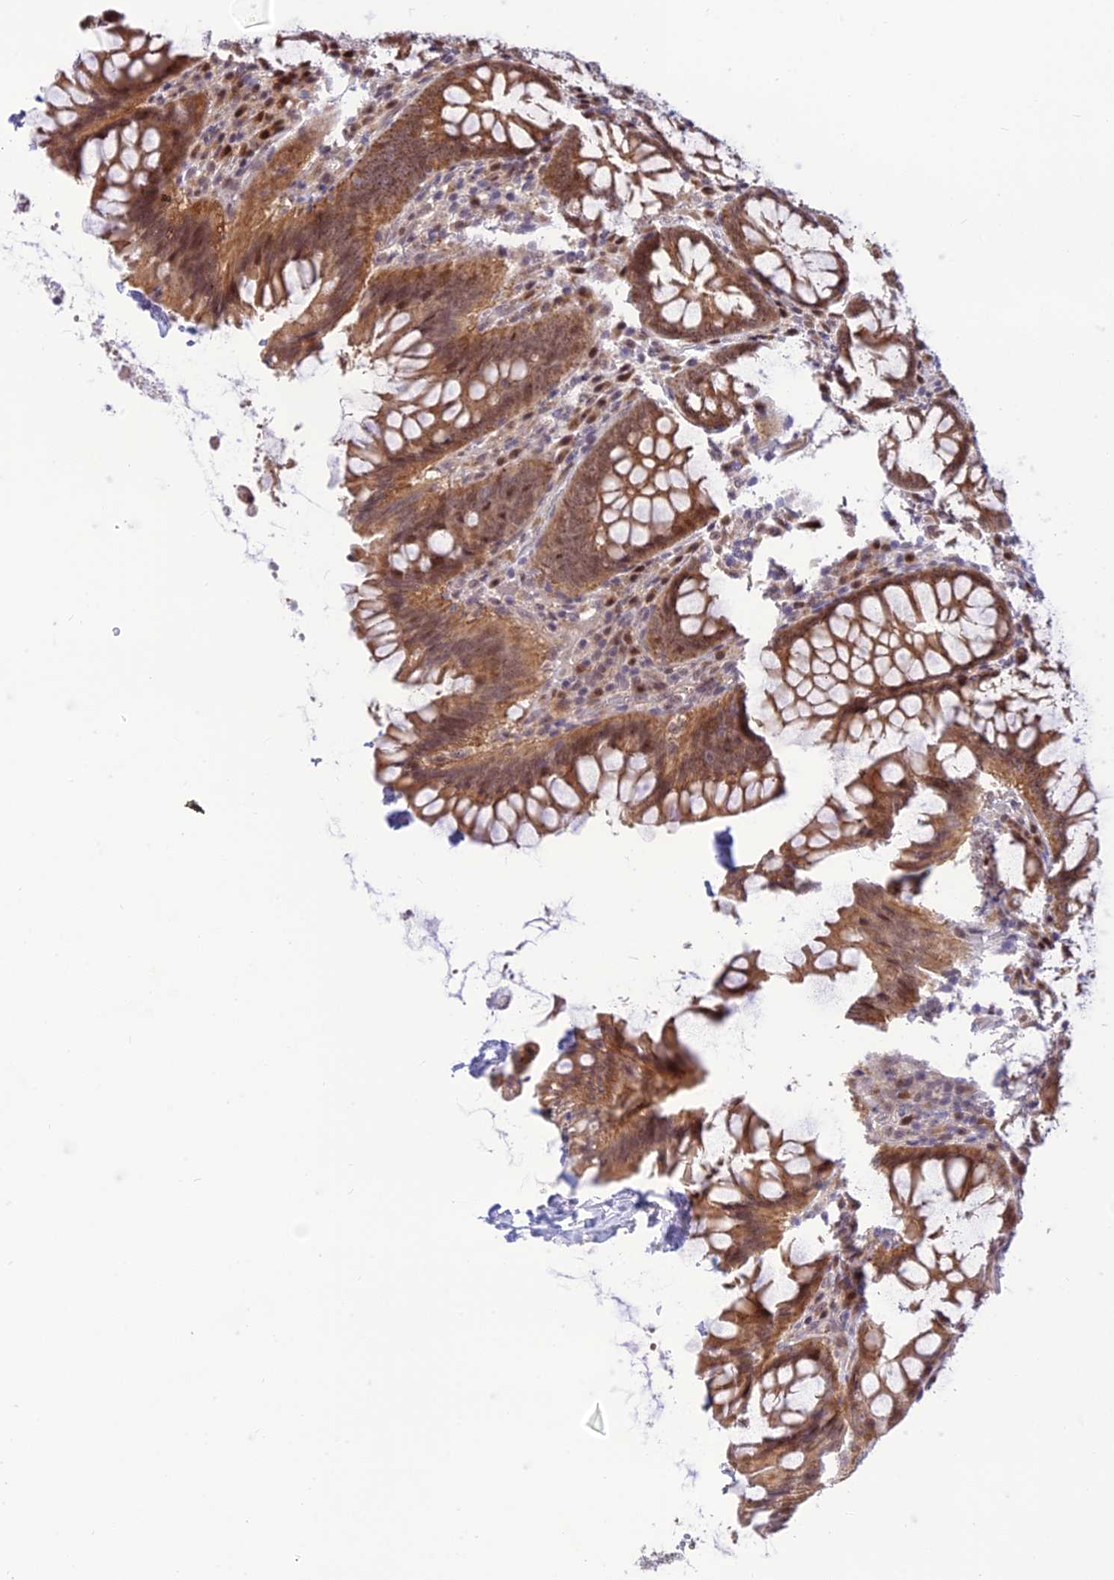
{"staining": {"intensity": "weak", "quantity": "<25%", "location": "cytoplasmic/membranous"}, "tissue": "colon", "cell_type": "Endothelial cells", "image_type": "normal", "snomed": [{"axis": "morphology", "description": "Normal tissue, NOS"}, {"axis": "topography", "description": "Colon"}], "caption": "Photomicrograph shows no significant protein staining in endothelial cells of normal colon.", "gene": "ASPDH", "patient": {"sex": "female", "age": 79}}